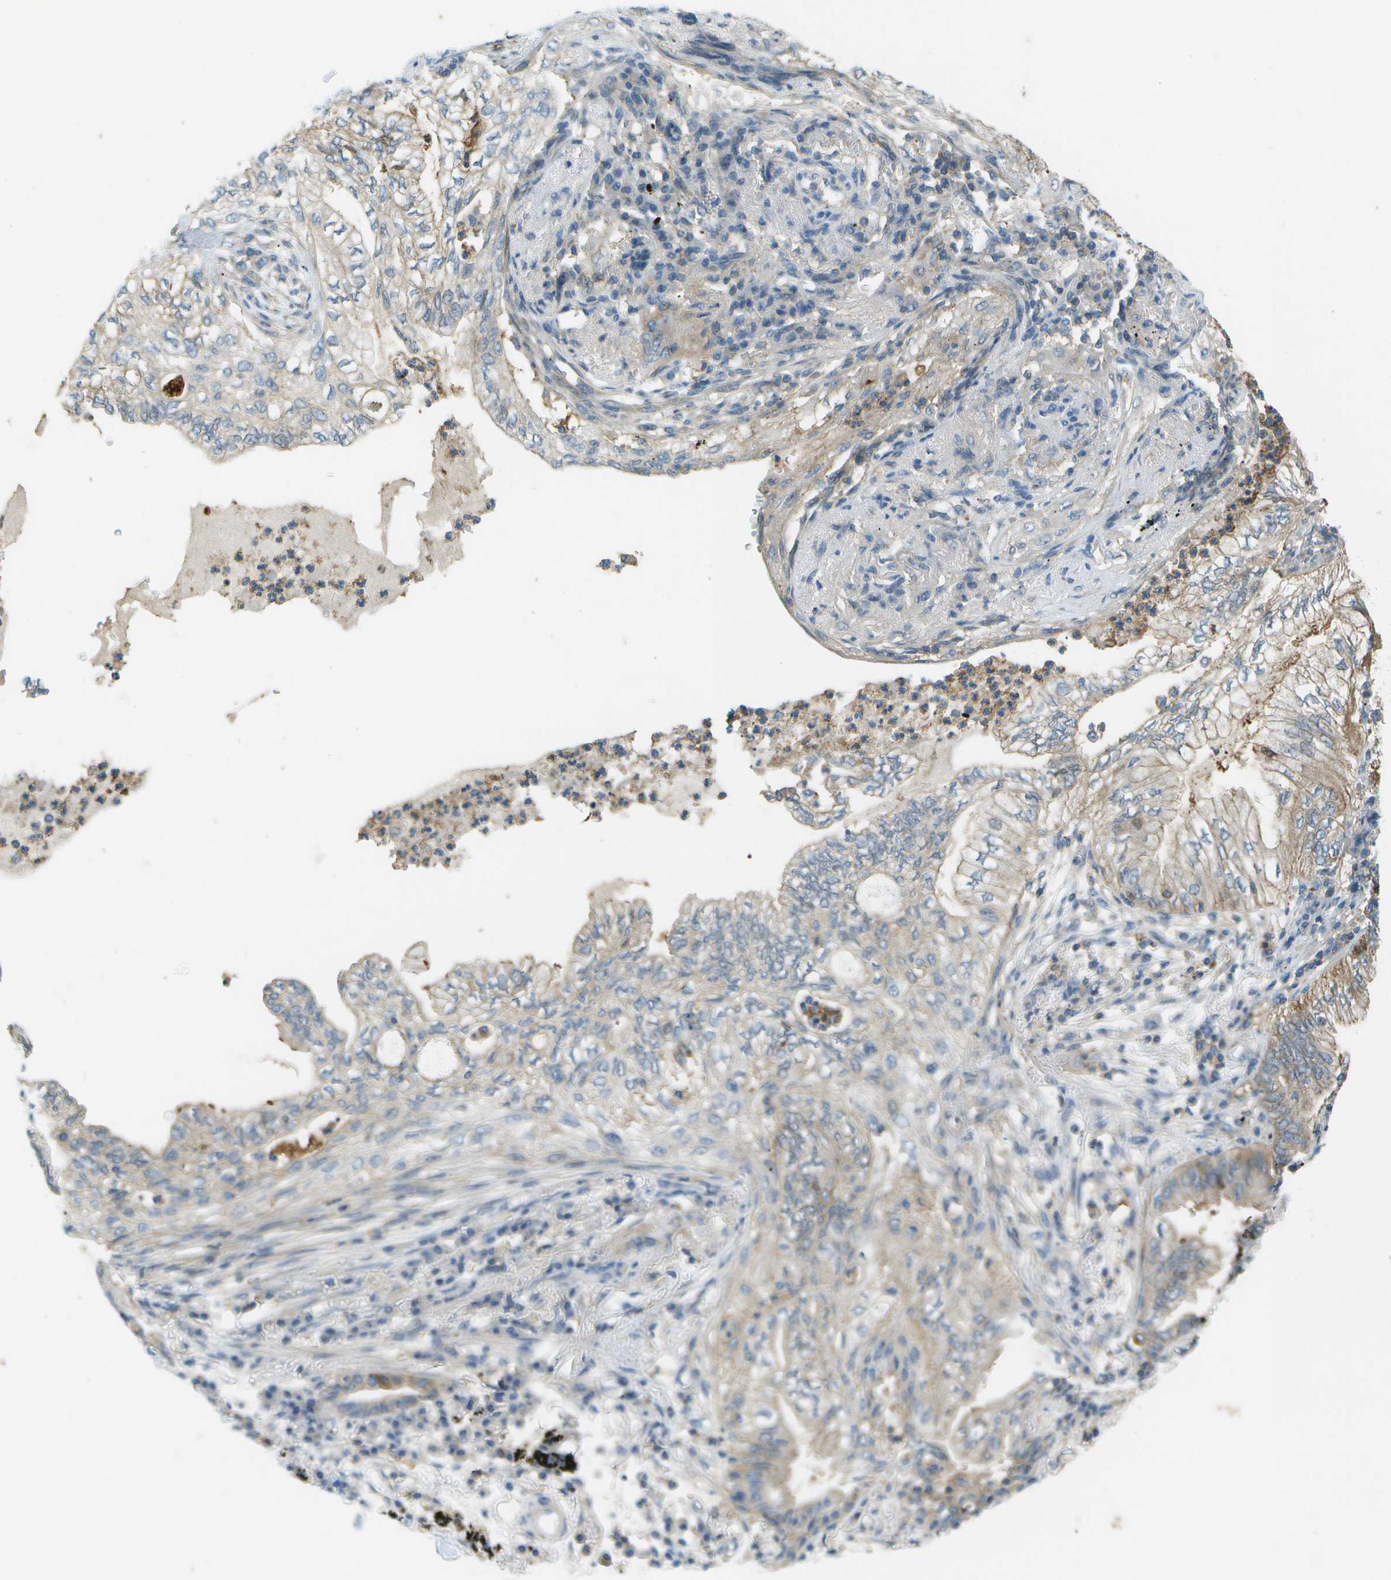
{"staining": {"intensity": "weak", "quantity": "25%-75%", "location": "cytoplasmic/membranous"}, "tissue": "lung cancer", "cell_type": "Tumor cells", "image_type": "cancer", "snomed": [{"axis": "morphology", "description": "Normal tissue, NOS"}, {"axis": "morphology", "description": "Adenocarcinoma, NOS"}, {"axis": "topography", "description": "Bronchus"}, {"axis": "topography", "description": "Lung"}], "caption": "This is a photomicrograph of IHC staining of lung cancer, which shows weak staining in the cytoplasmic/membranous of tumor cells.", "gene": "LRRC66", "patient": {"sex": "female", "age": 70}}